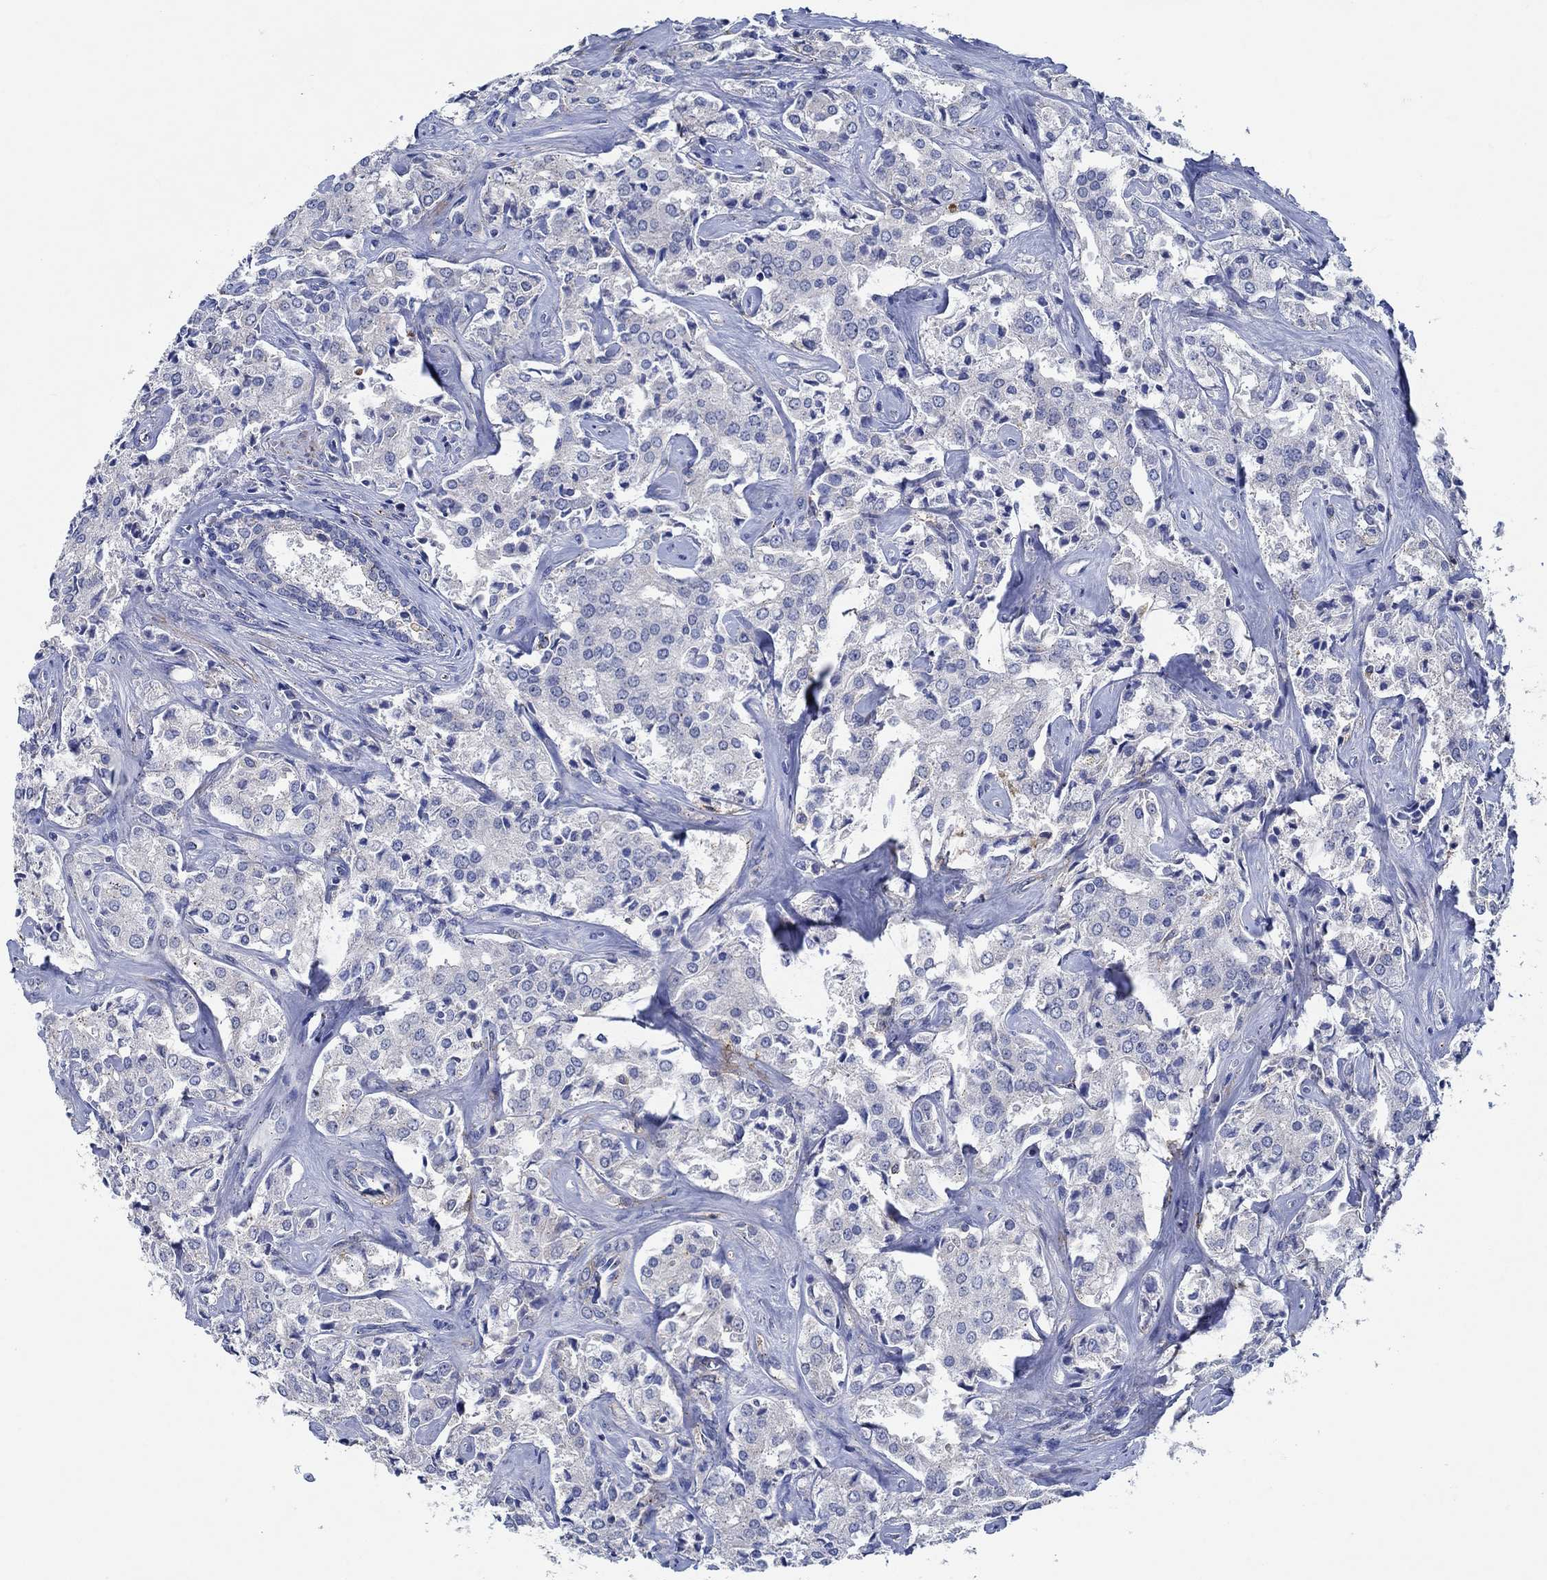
{"staining": {"intensity": "negative", "quantity": "none", "location": "none"}, "tissue": "prostate cancer", "cell_type": "Tumor cells", "image_type": "cancer", "snomed": [{"axis": "morphology", "description": "Adenocarcinoma, NOS"}, {"axis": "topography", "description": "Prostate"}], "caption": "The histopathology image displays no significant positivity in tumor cells of prostate cancer (adenocarcinoma).", "gene": "CPM", "patient": {"sex": "male", "age": 66}}